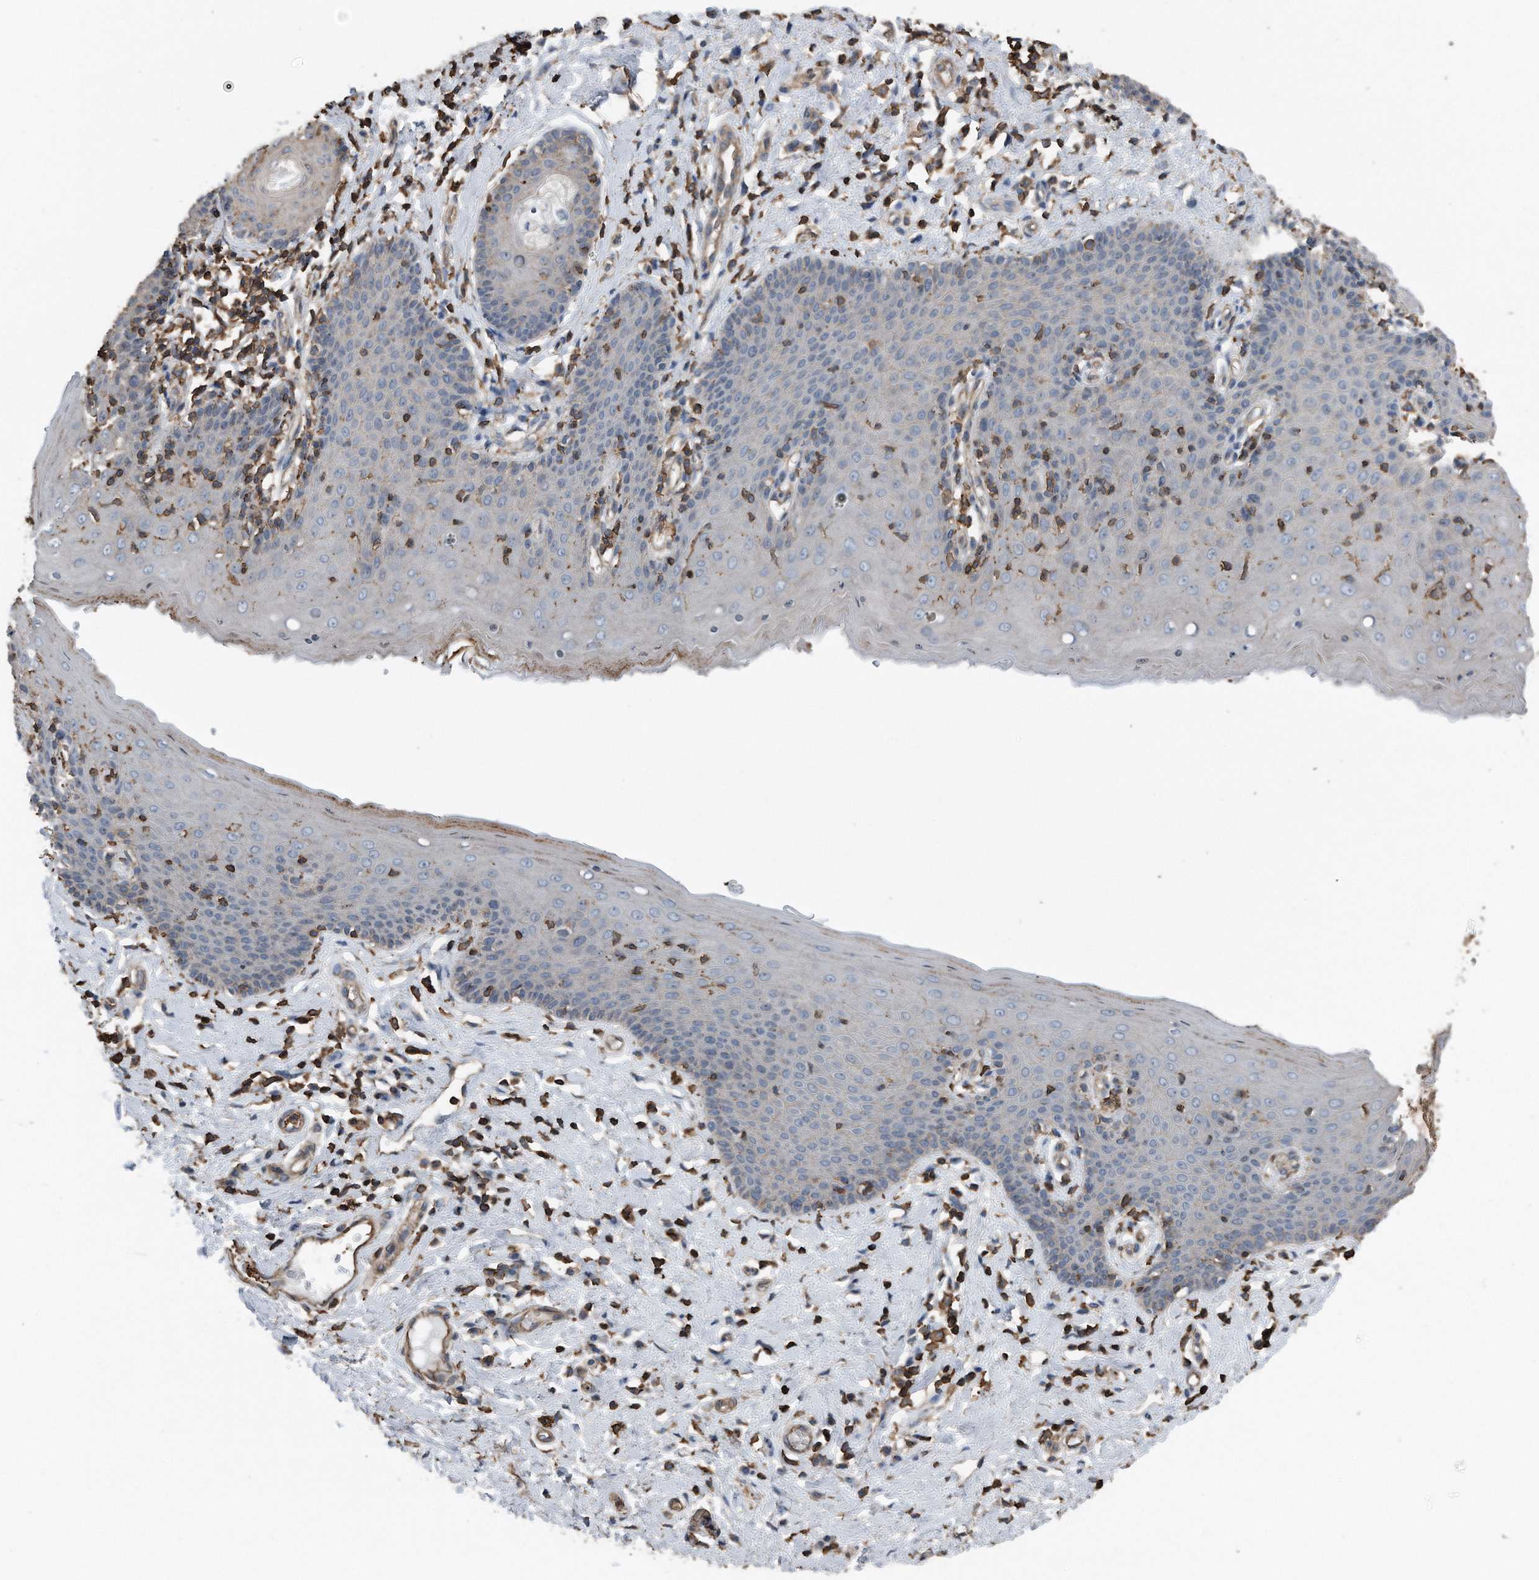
{"staining": {"intensity": "strong", "quantity": "<25%", "location": "cytoplasmic/membranous"}, "tissue": "skin", "cell_type": "Epidermal cells", "image_type": "normal", "snomed": [{"axis": "morphology", "description": "Normal tissue, NOS"}, {"axis": "topography", "description": "Vulva"}], "caption": "High-power microscopy captured an immunohistochemistry (IHC) image of unremarkable skin, revealing strong cytoplasmic/membranous staining in approximately <25% of epidermal cells.", "gene": "RSPO3", "patient": {"sex": "female", "age": 66}}